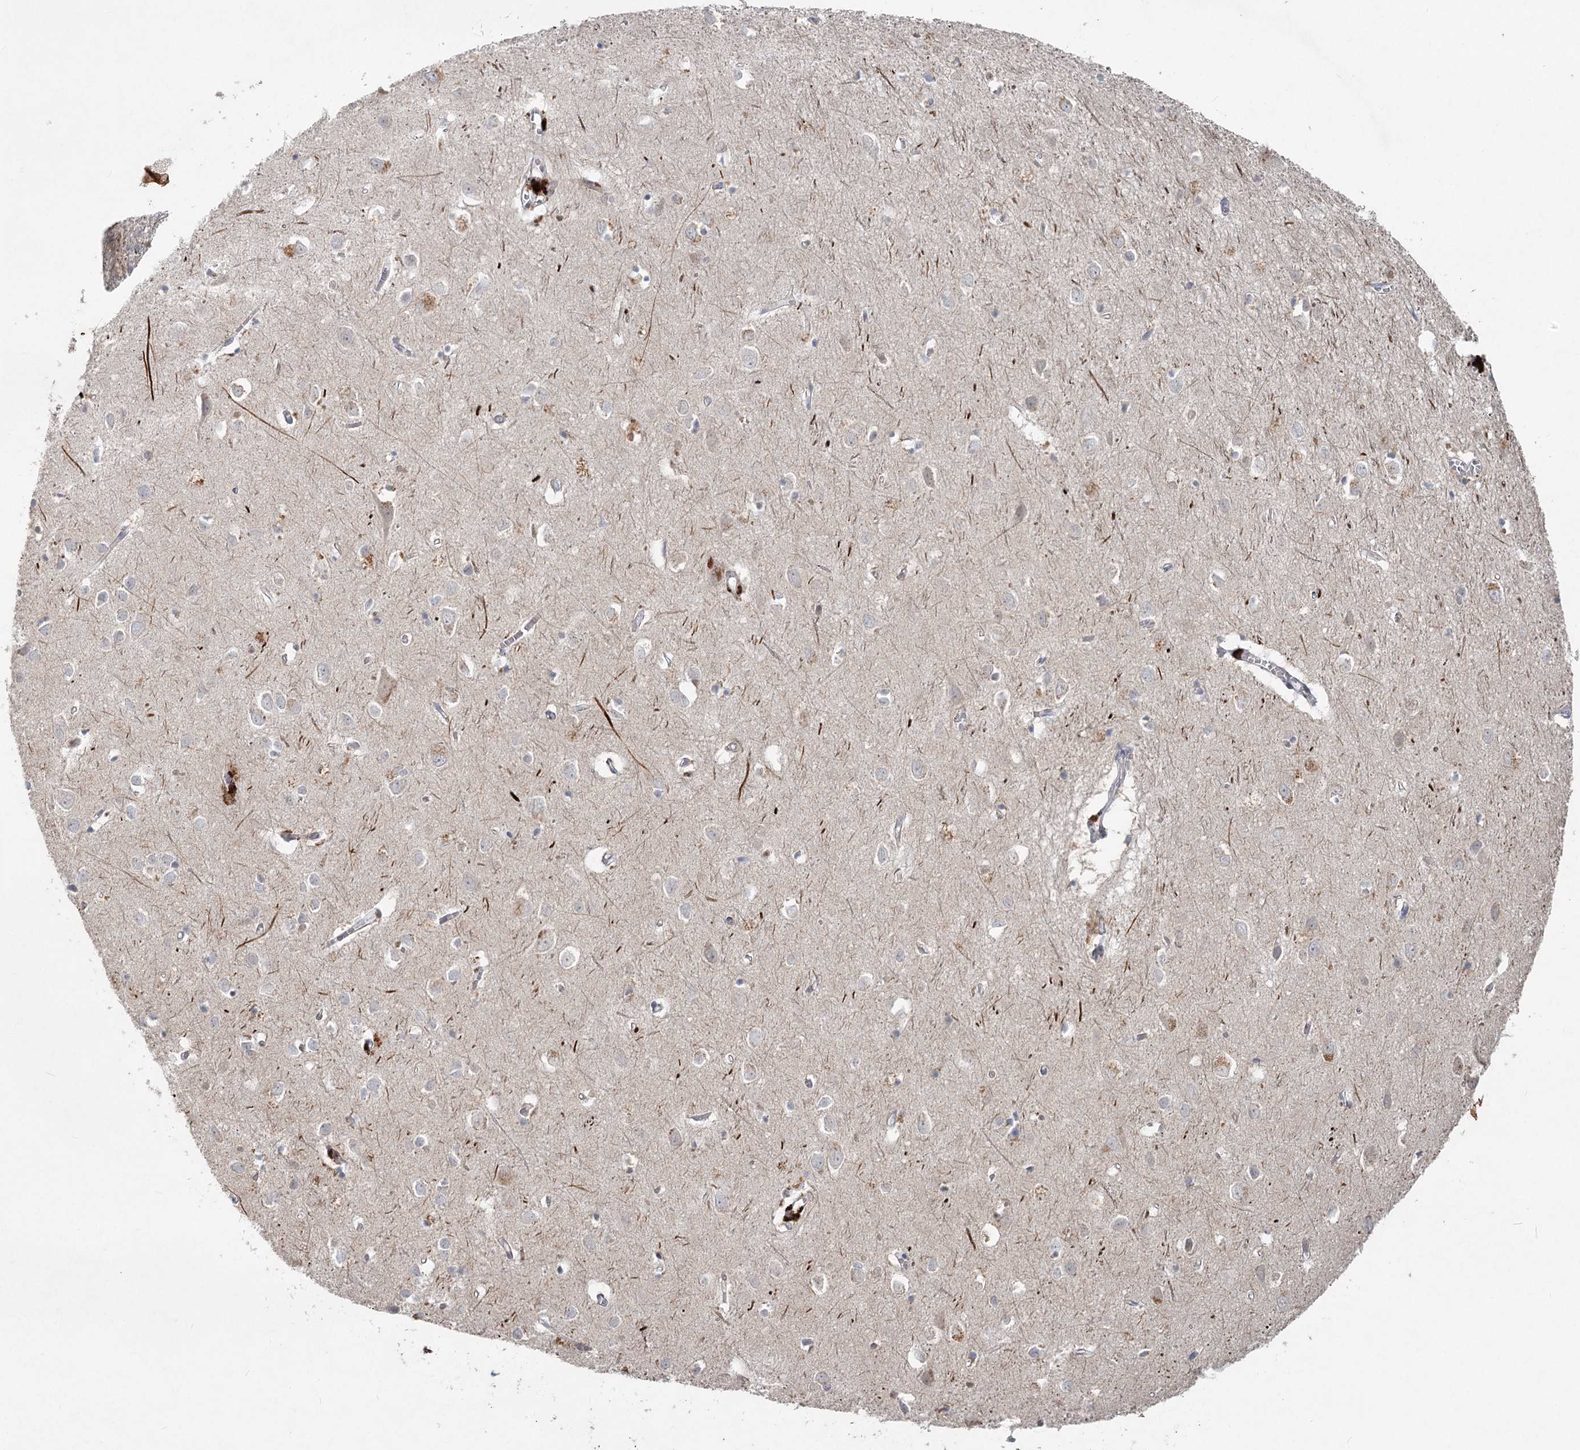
{"staining": {"intensity": "negative", "quantity": "none", "location": "none"}, "tissue": "cerebral cortex", "cell_type": "Endothelial cells", "image_type": "normal", "snomed": [{"axis": "morphology", "description": "Normal tissue, NOS"}, {"axis": "topography", "description": "Cerebral cortex"}], "caption": "Endothelial cells show no significant protein expression in benign cerebral cortex.", "gene": "LRP2BP", "patient": {"sex": "female", "age": 64}}